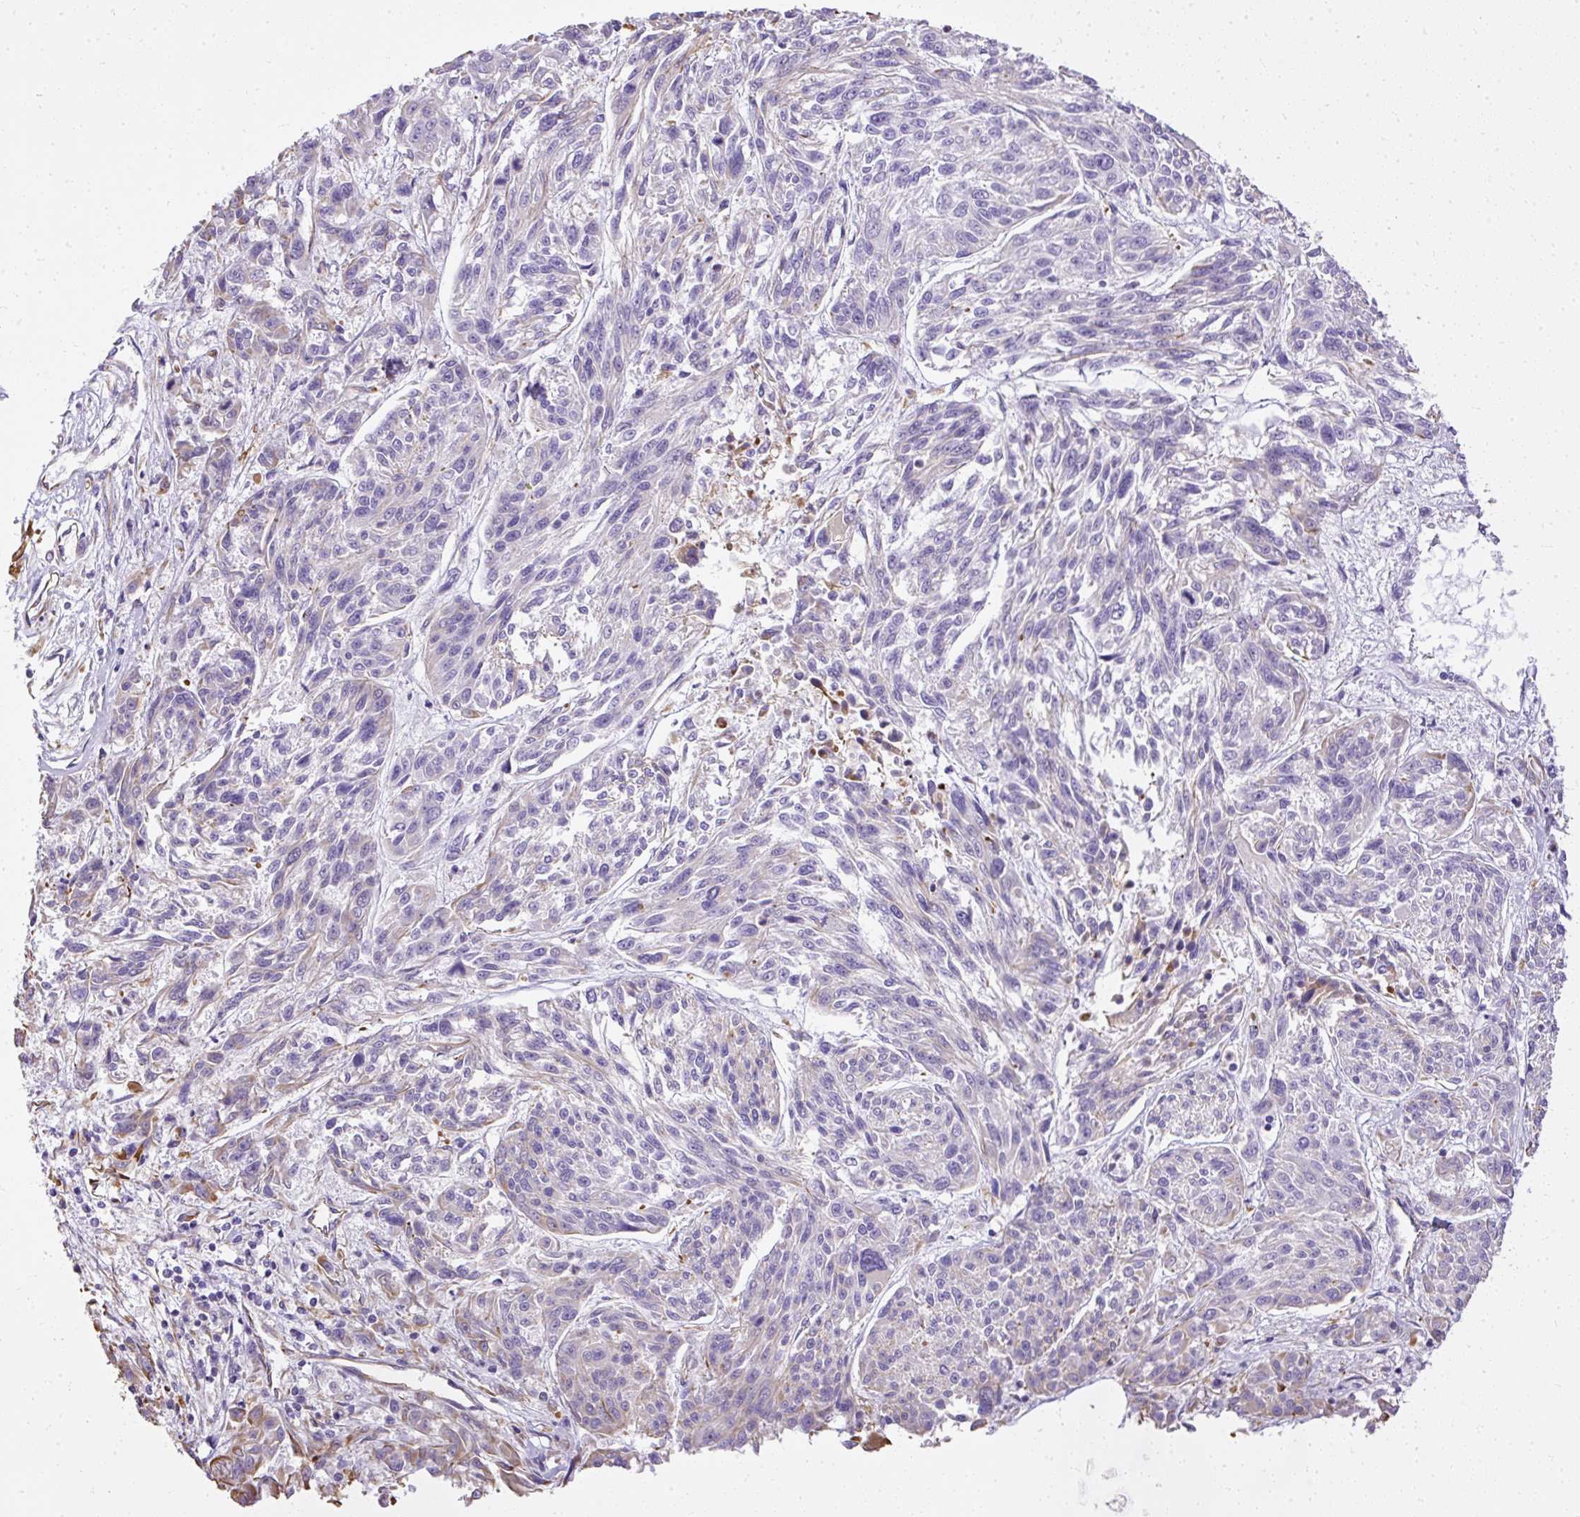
{"staining": {"intensity": "weak", "quantity": "<25%", "location": "cytoplasmic/membranous"}, "tissue": "melanoma", "cell_type": "Tumor cells", "image_type": "cancer", "snomed": [{"axis": "morphology", "description": "Malignant melanoma, NOS"}, {"axis": "topography", "description": "Skin"}], "caption": "Malignant melanoma was stained to show a protein in brown. There is no significant staining in tumor cells.", "gene": "PLS1", "patient": {"sex": "male", "age": 53}}